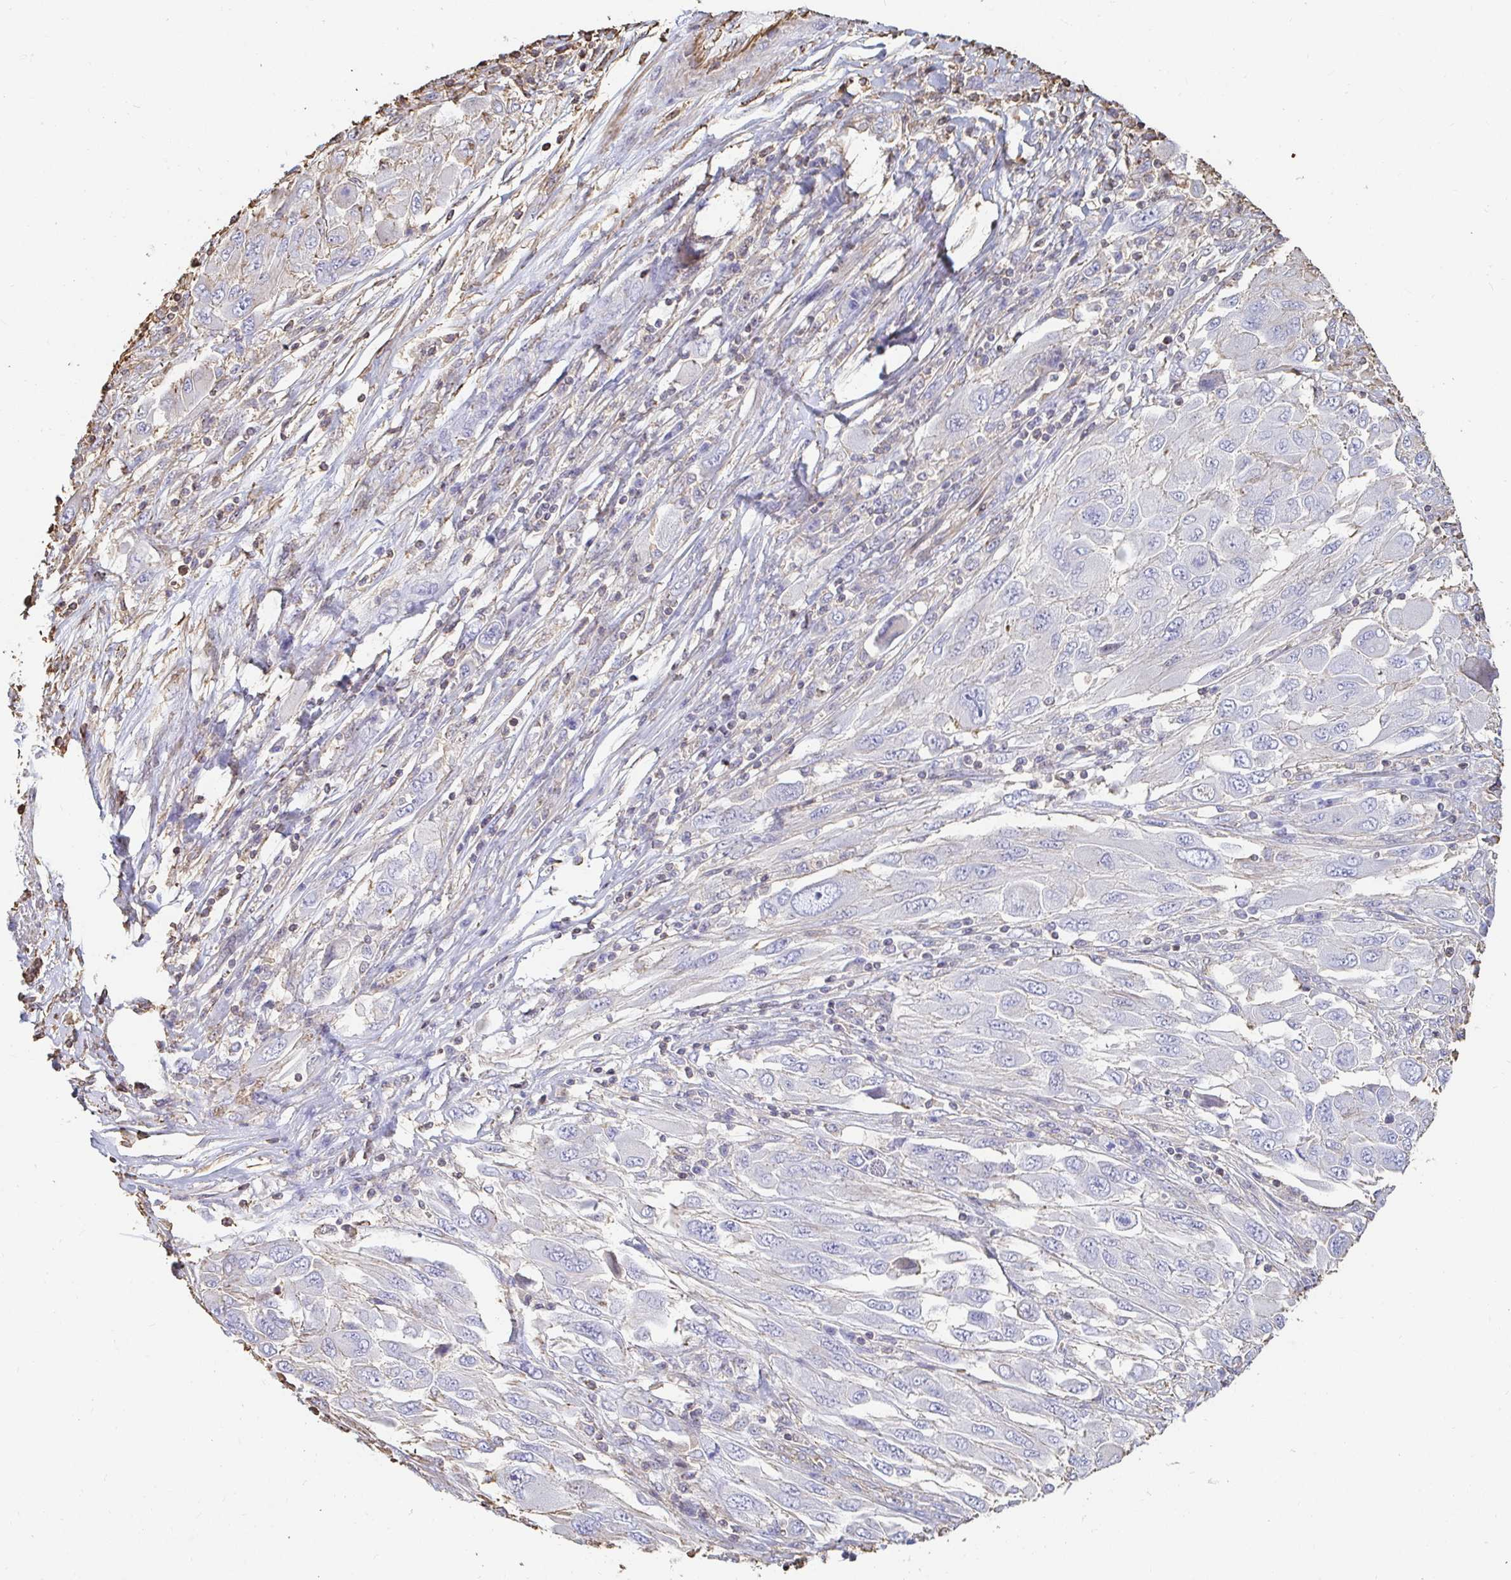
{"staining": {"intensity": "negative", "quantity": "none", "location": "none"}, "tissue": "melanoma", "cell_type": "Tumor cells", "image_type": "cancer", "snomed": [{"axis": "morphology", "description": "Malignant melanoma, NOS"}, {"axis": "topography", "description": "Skin"}], "caption": "A photomicrograph of malignant melanoma stained for a protein demonstrates no brown staining in tumor cells.", "gene": "PTPN14", "patient": {"sex": "female", "age": 91}}